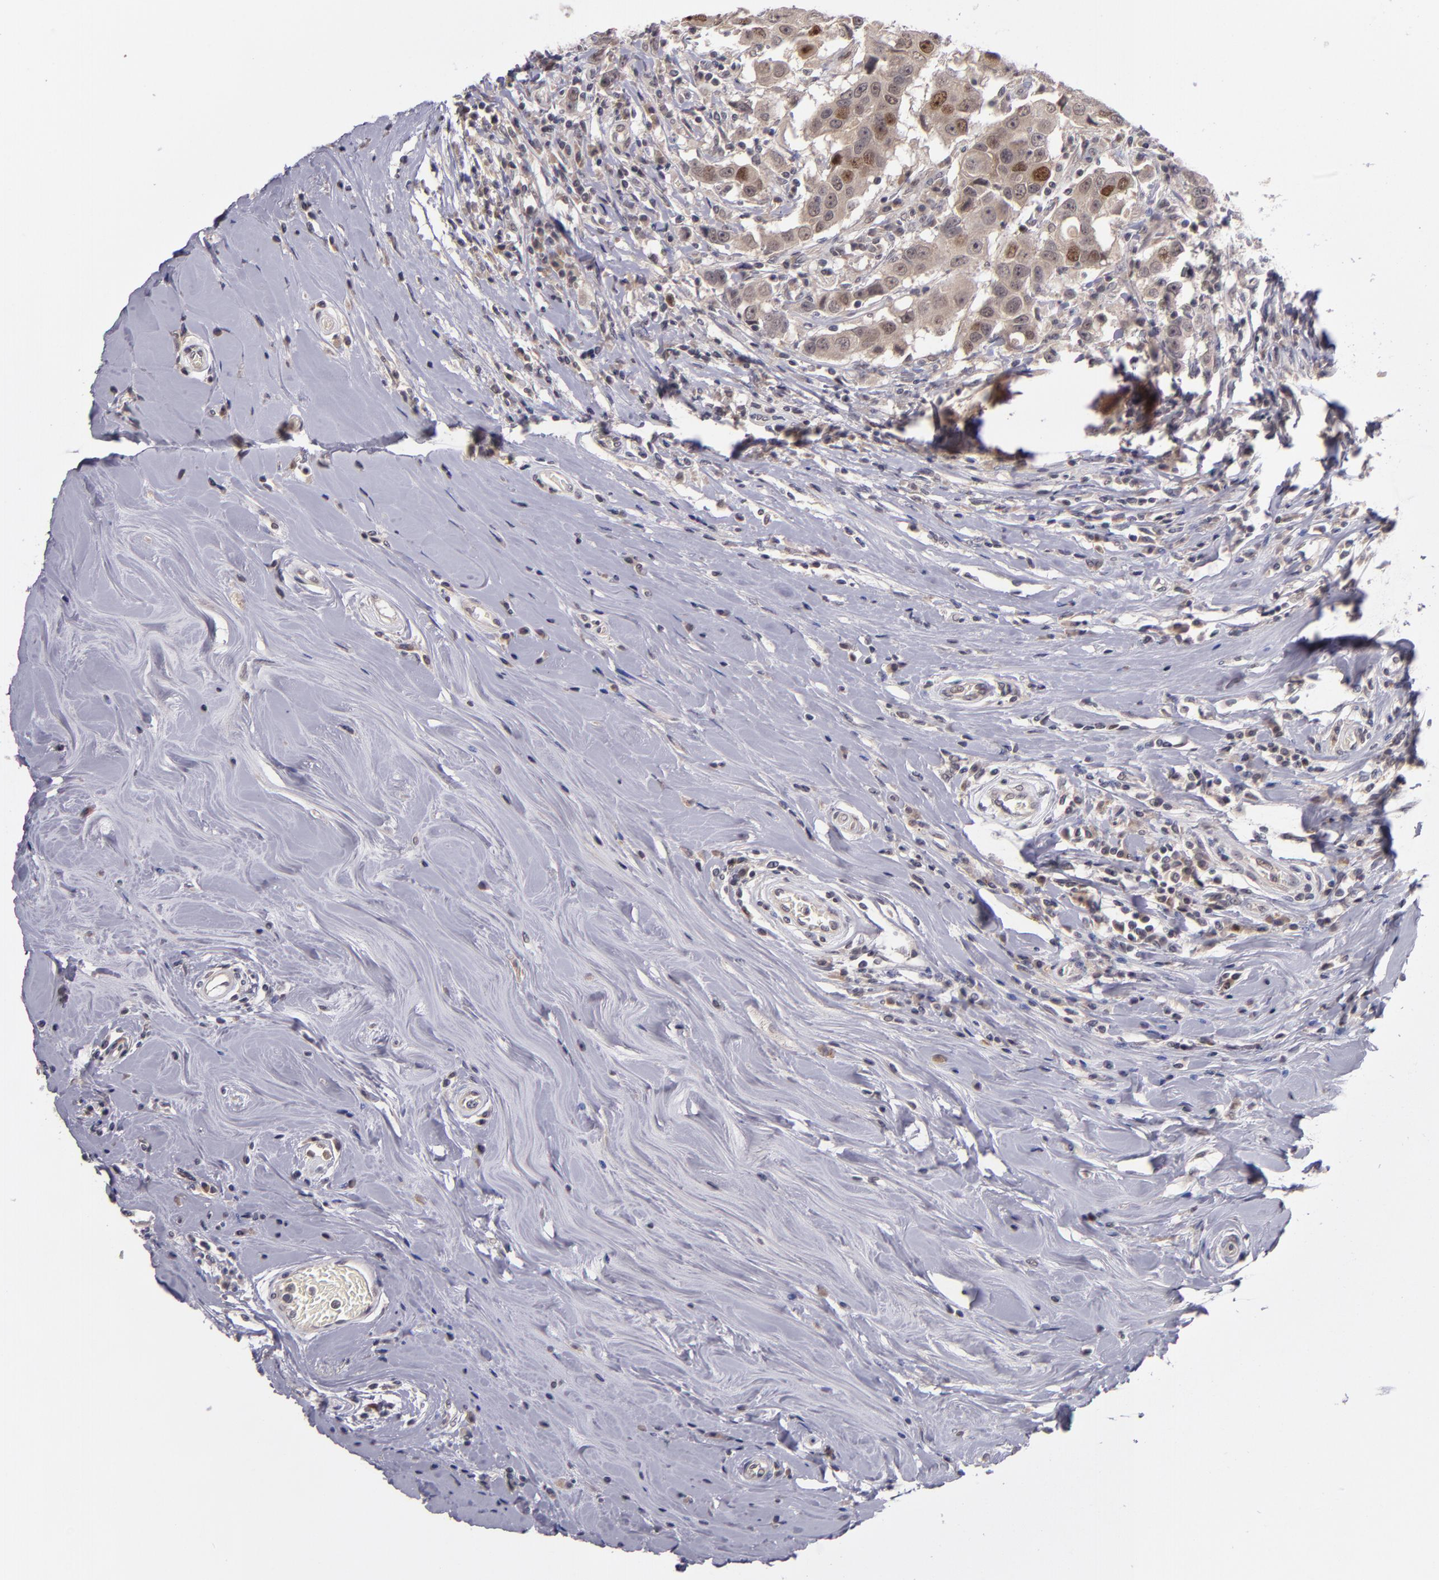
{"staining": {"intensity": "strong", "quantity": "25%-75%", "location": "nuclear"}, "tissue": "breast cancer", "cell_type": "Tumor cells", "image_type": "cancer", "snomed": [{"axis": "morphology", "description": "Duct carcinoma"}, {"axis": "topography", "description": "Breast"}], "caption": "DAB (3,3'-diaminobenzidine) immunohistochemical staining of human breast cancer demonstrates strong nuclear protein positivity in about 25%-75% of tumor cells. The protein of interest is stained brown, and the nuclei are stained in blue (DAB IHC with brightfield microscopy, high magnification).", "gene": "CDC7", "patient": {"sex": "female", "age": 27}}